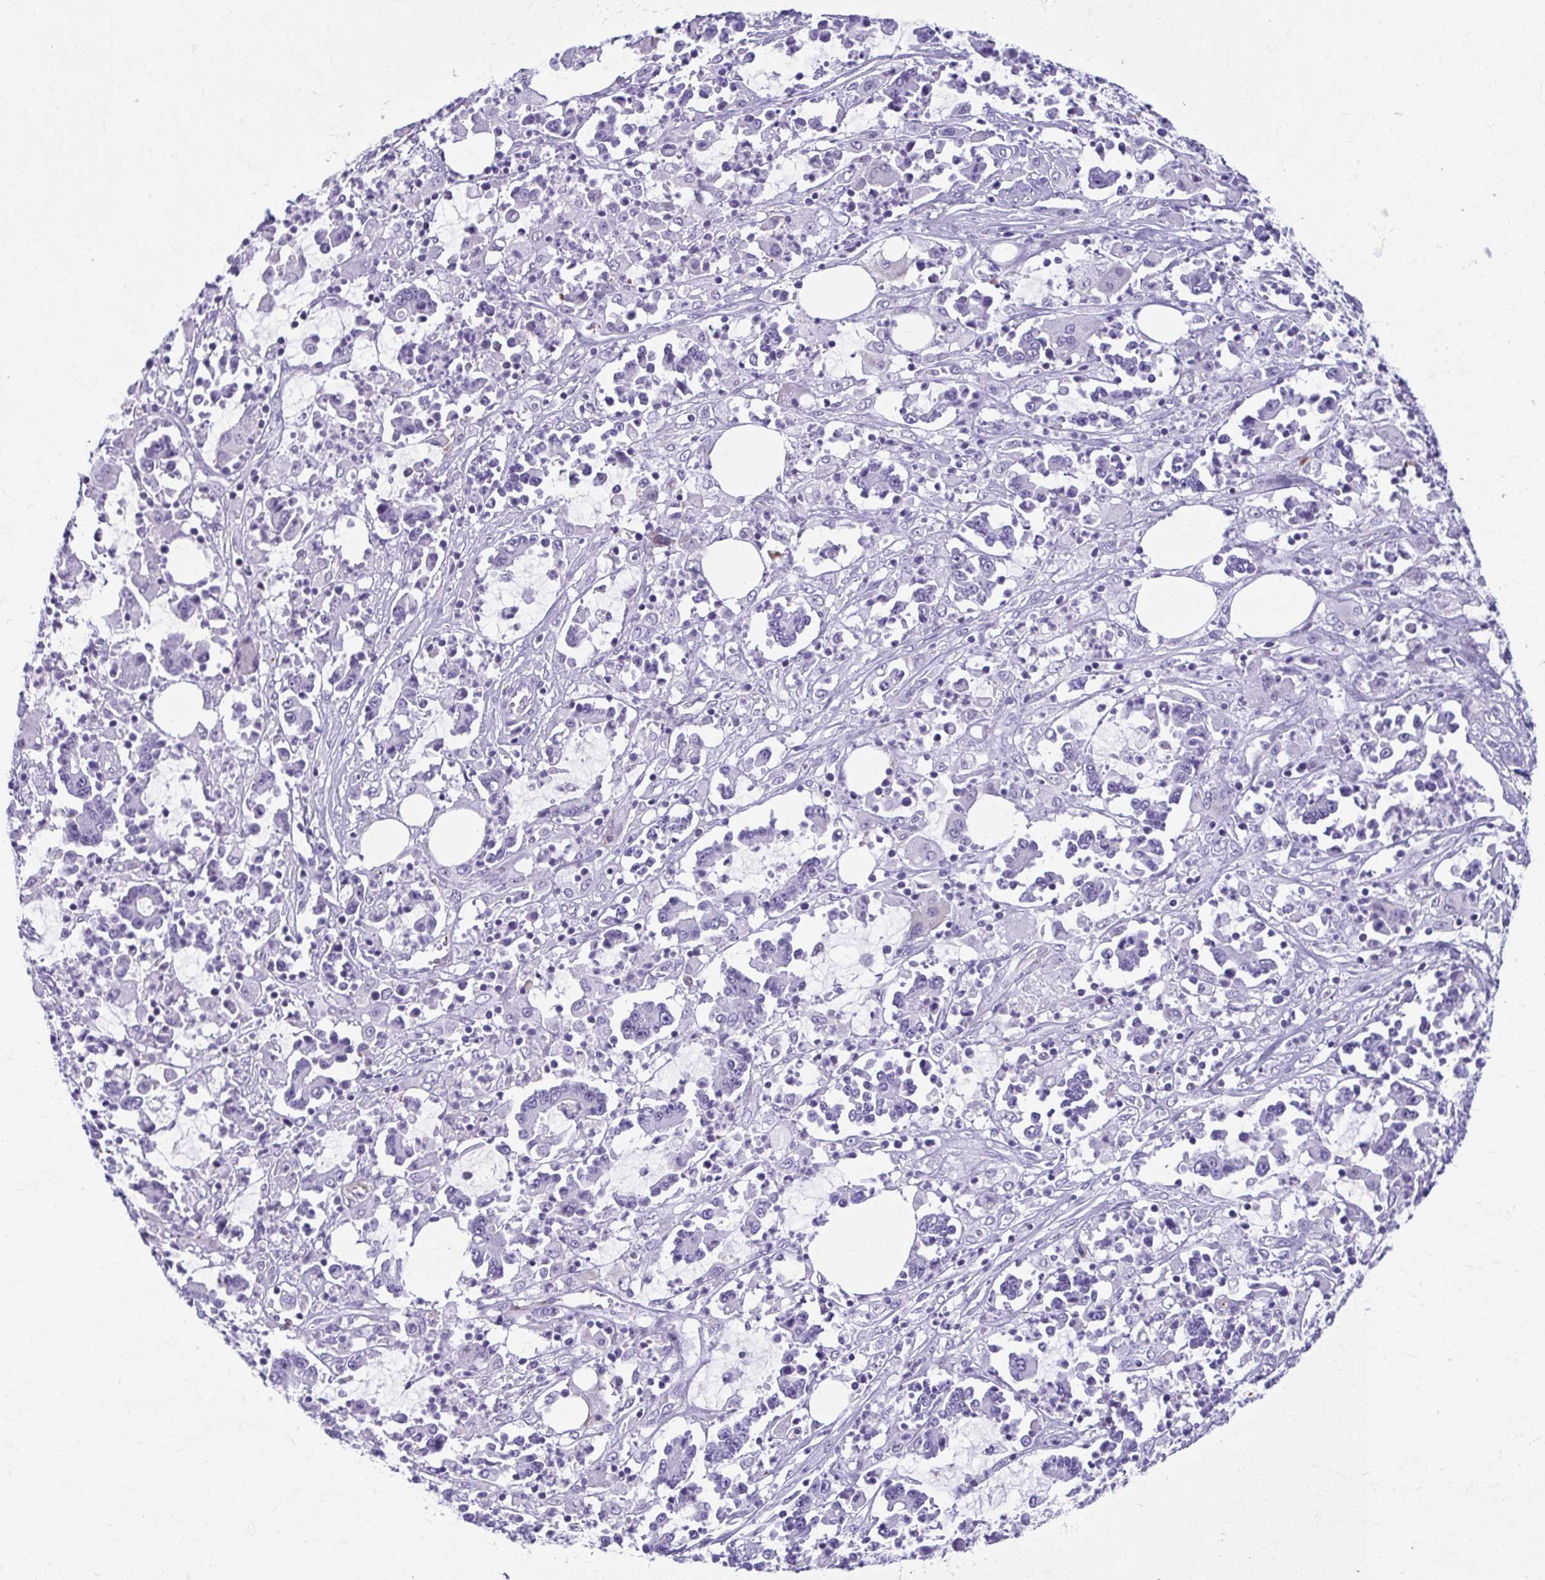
{"staining": {"intensity": "negative", "quantity": "none", "location": "none"}, "tissue": "stomach cancer", "cell_type": "Tumor cells", "image_type": "cancer", "snomed": [{"axis": "morphology", "description": "Adenocarcinoma, NOS"}, {"axis": "topography", "description": "Stomach, upper"}], "caption": "The IHC histopathology image has no significant expression in tumor cells of stomach cancer (adenocarcinoma) tissue.", "gene": "TCEAL3", "patient": {"sex": "male", "age": 68}}